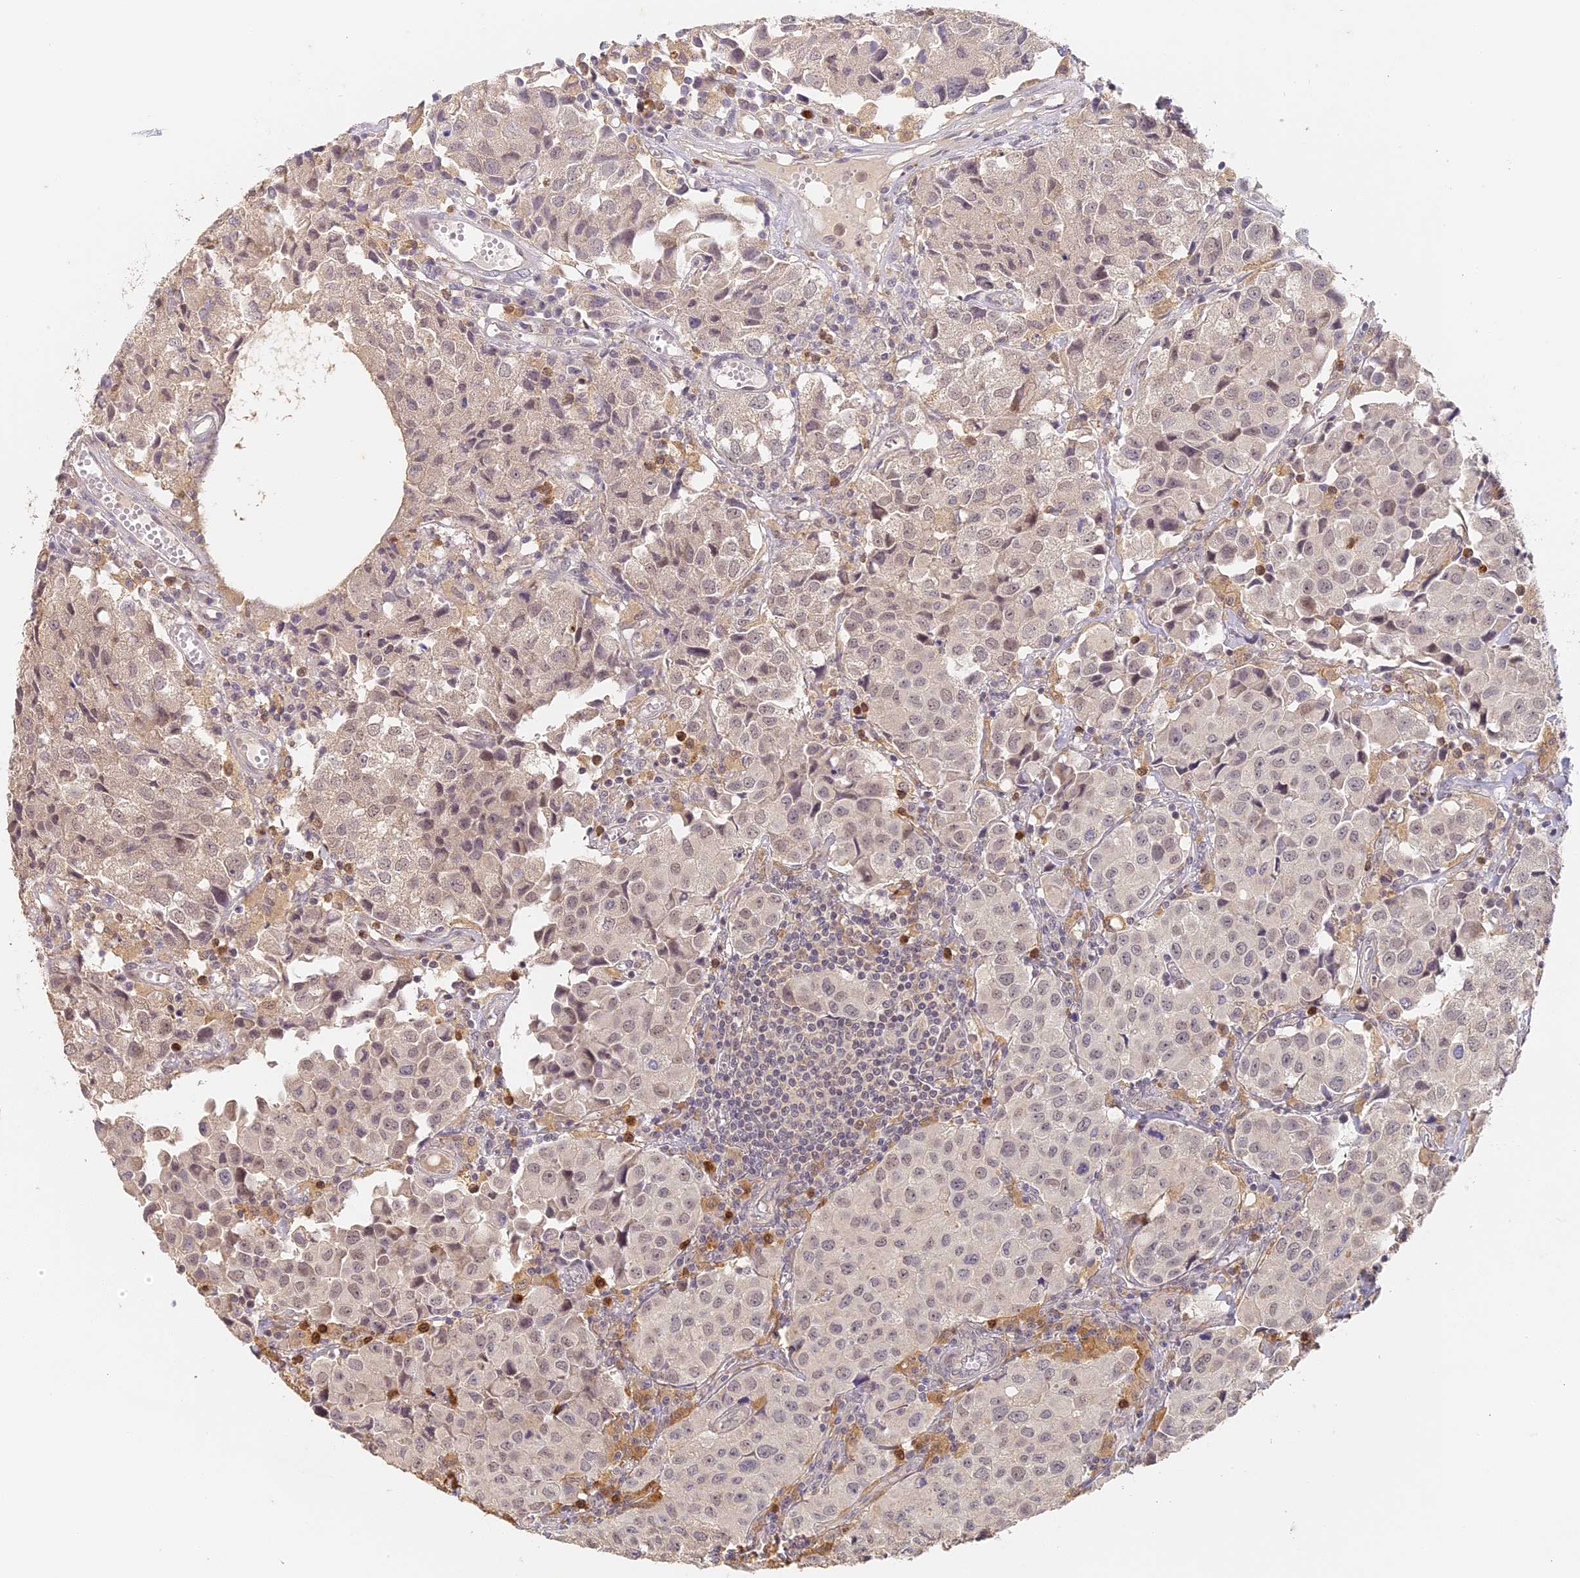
{"staining": {"intensity": "weak", "quantity": "<25%", "location": "nuclear"}, "tissue": "urothelial cancer", "cell_type": "Tumor cells", "image_type": "cancer", "snomed": [{"axis": "morphology", "description": "Urothelial carcinoma, High grade"}, {"axis": "topography", "description": "Urinary bladder"}], "caption": "Human urothelial carcinoma (high-grade) stained for a protein using IHC demonstrates no staining in tumor cells.", "gene": "NCF4", "patient": {"sex": "female", "age": 75}}